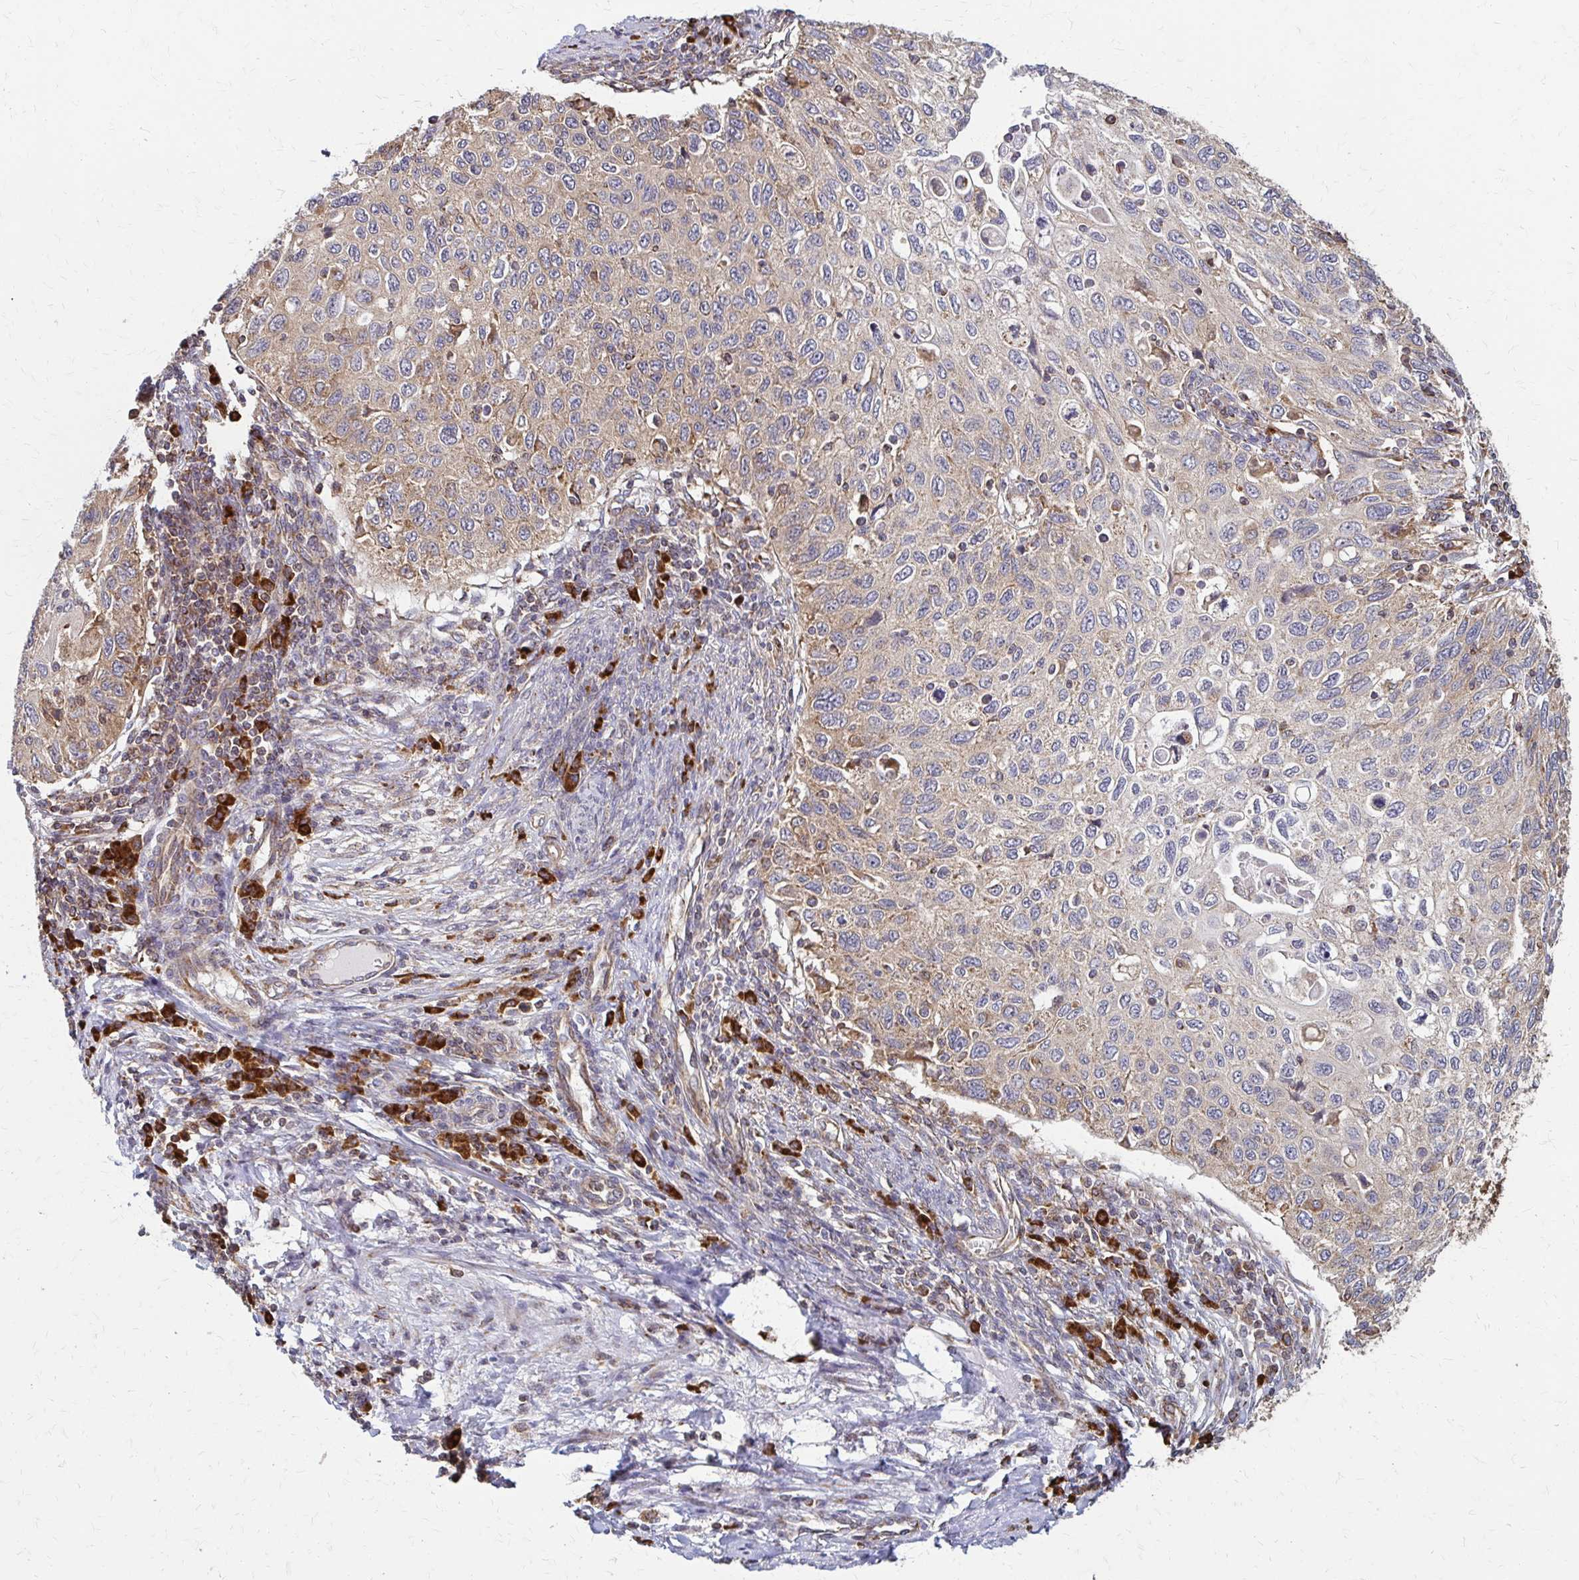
{"staining": {"intensity": "weak", "quantity": "25%-75%", "location": "cytoplasmic/membranous"}, "tissue": "cervical cancer", "cell_type": "Tumor cells", "image_type": "cancer", "snomed": [{"axis": "morphology", "description": "Squamous cell carcinoma, NOS"}, {"axis": "topography", "description": "Cervix"}], "caption": "Cervical cancer (squamous cell carcinoma) stained with IHC shows weak cytoplasmic/membranous positivity in about 25%-75% of tumor cells. The staining was performed using DAB, with brown indicating positive protein expression. Nuclei are stained blue with hematoxylin.", "gene": "EEF2", "patient": {"sex": "female", "age": 70}}